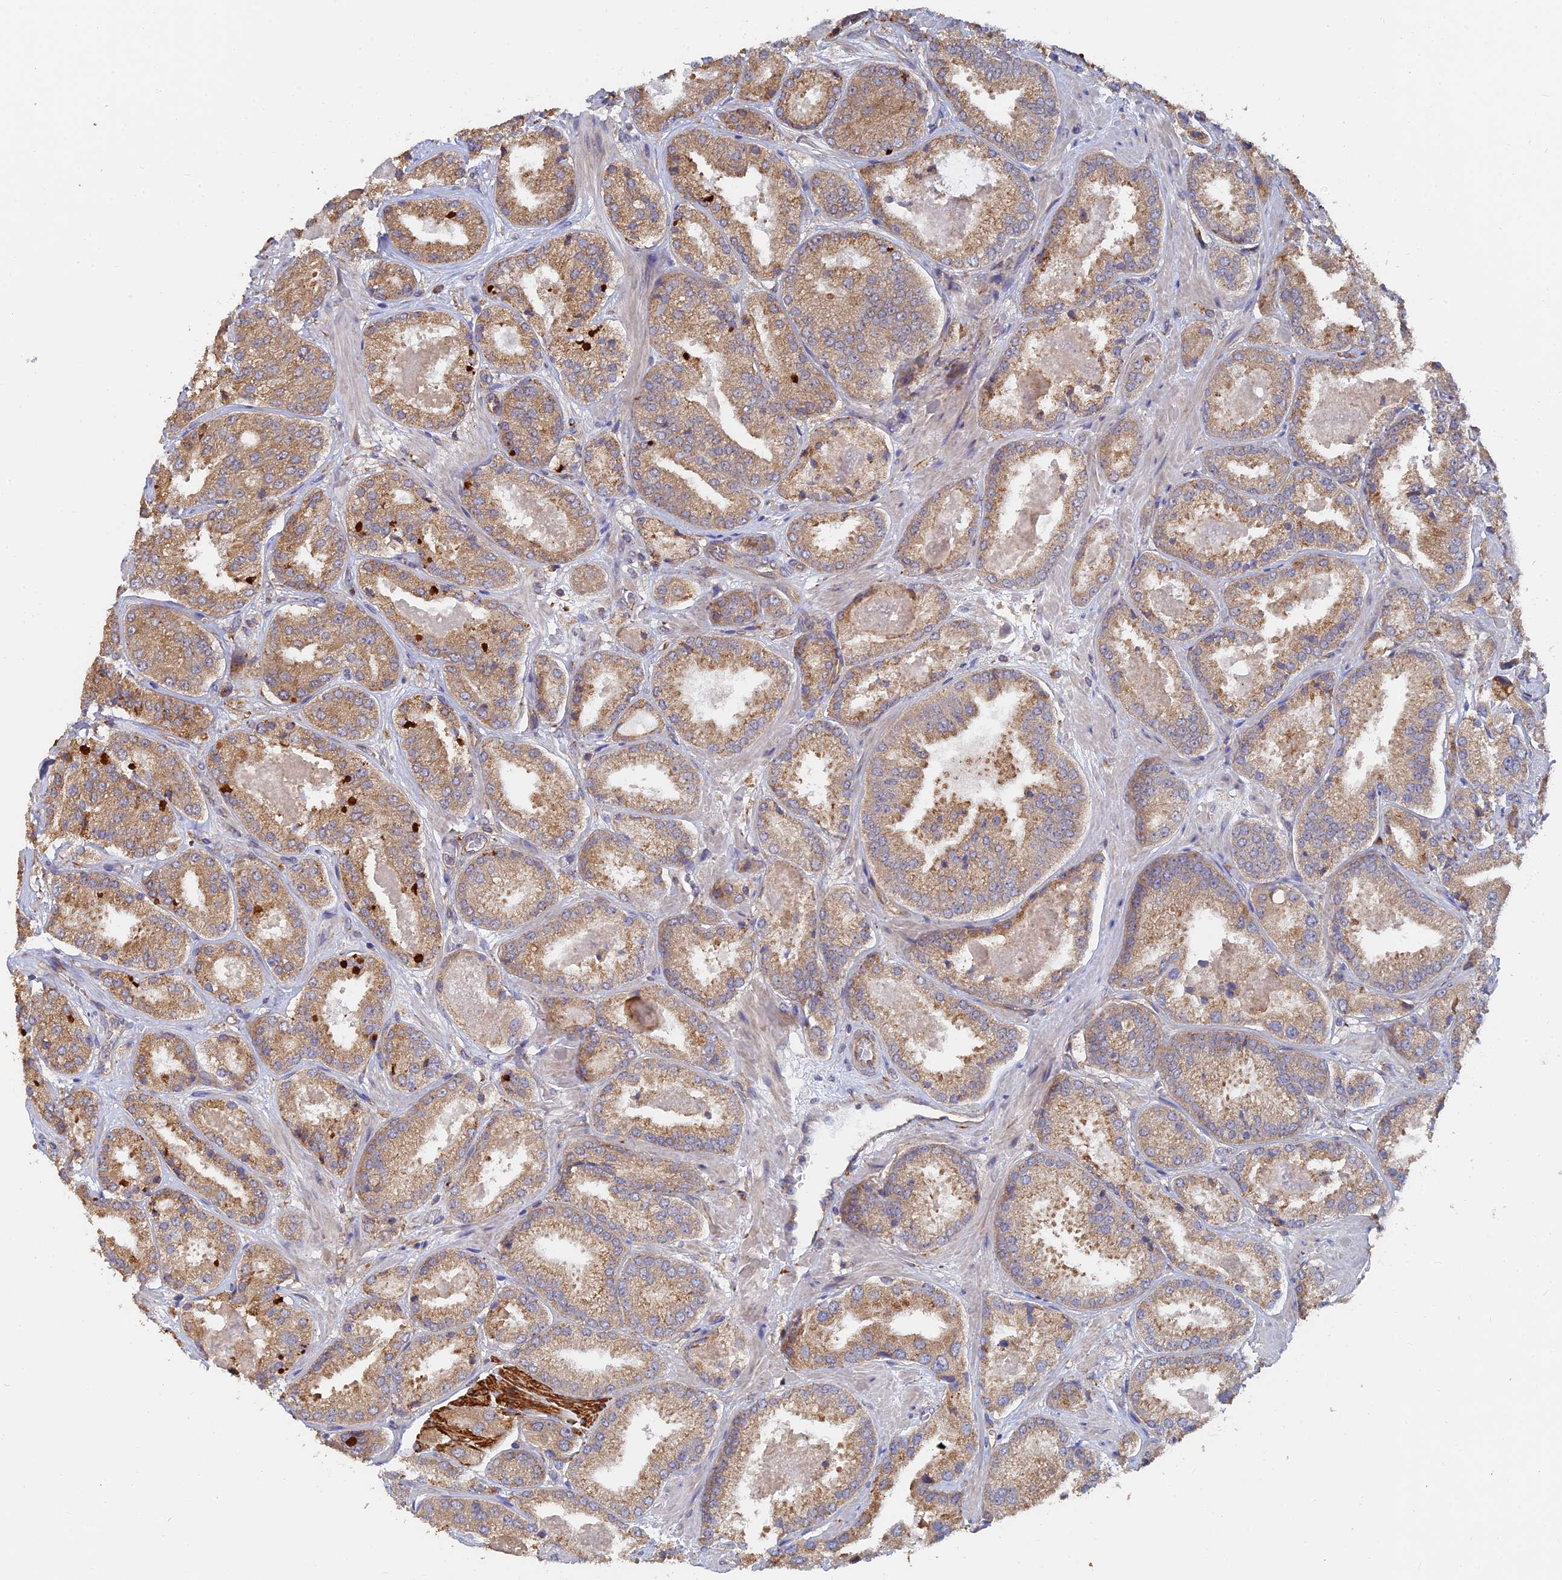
{"staining": {"intensity": "moderate", "quantity": "25%-75%", "location": "cytoplasmic/membranous"}, "tissue": "prostate cancer", "cell_type": "Tumor cells", "image_type": "cancer", "snomed": [{"axis": "morphology", "description": "Adenocarcinoma, High grade"}, {"axis": "topography", "description": "Prostate"}], "caption": "A medium amount of moderate cytoplasmic/membranous expression is identified in about 25%-75% of tumor cells in prostate high-grade adenocarcinoma tissue.", "gene": "WBP11", "patient": {"sex": "male", "age": 63}}